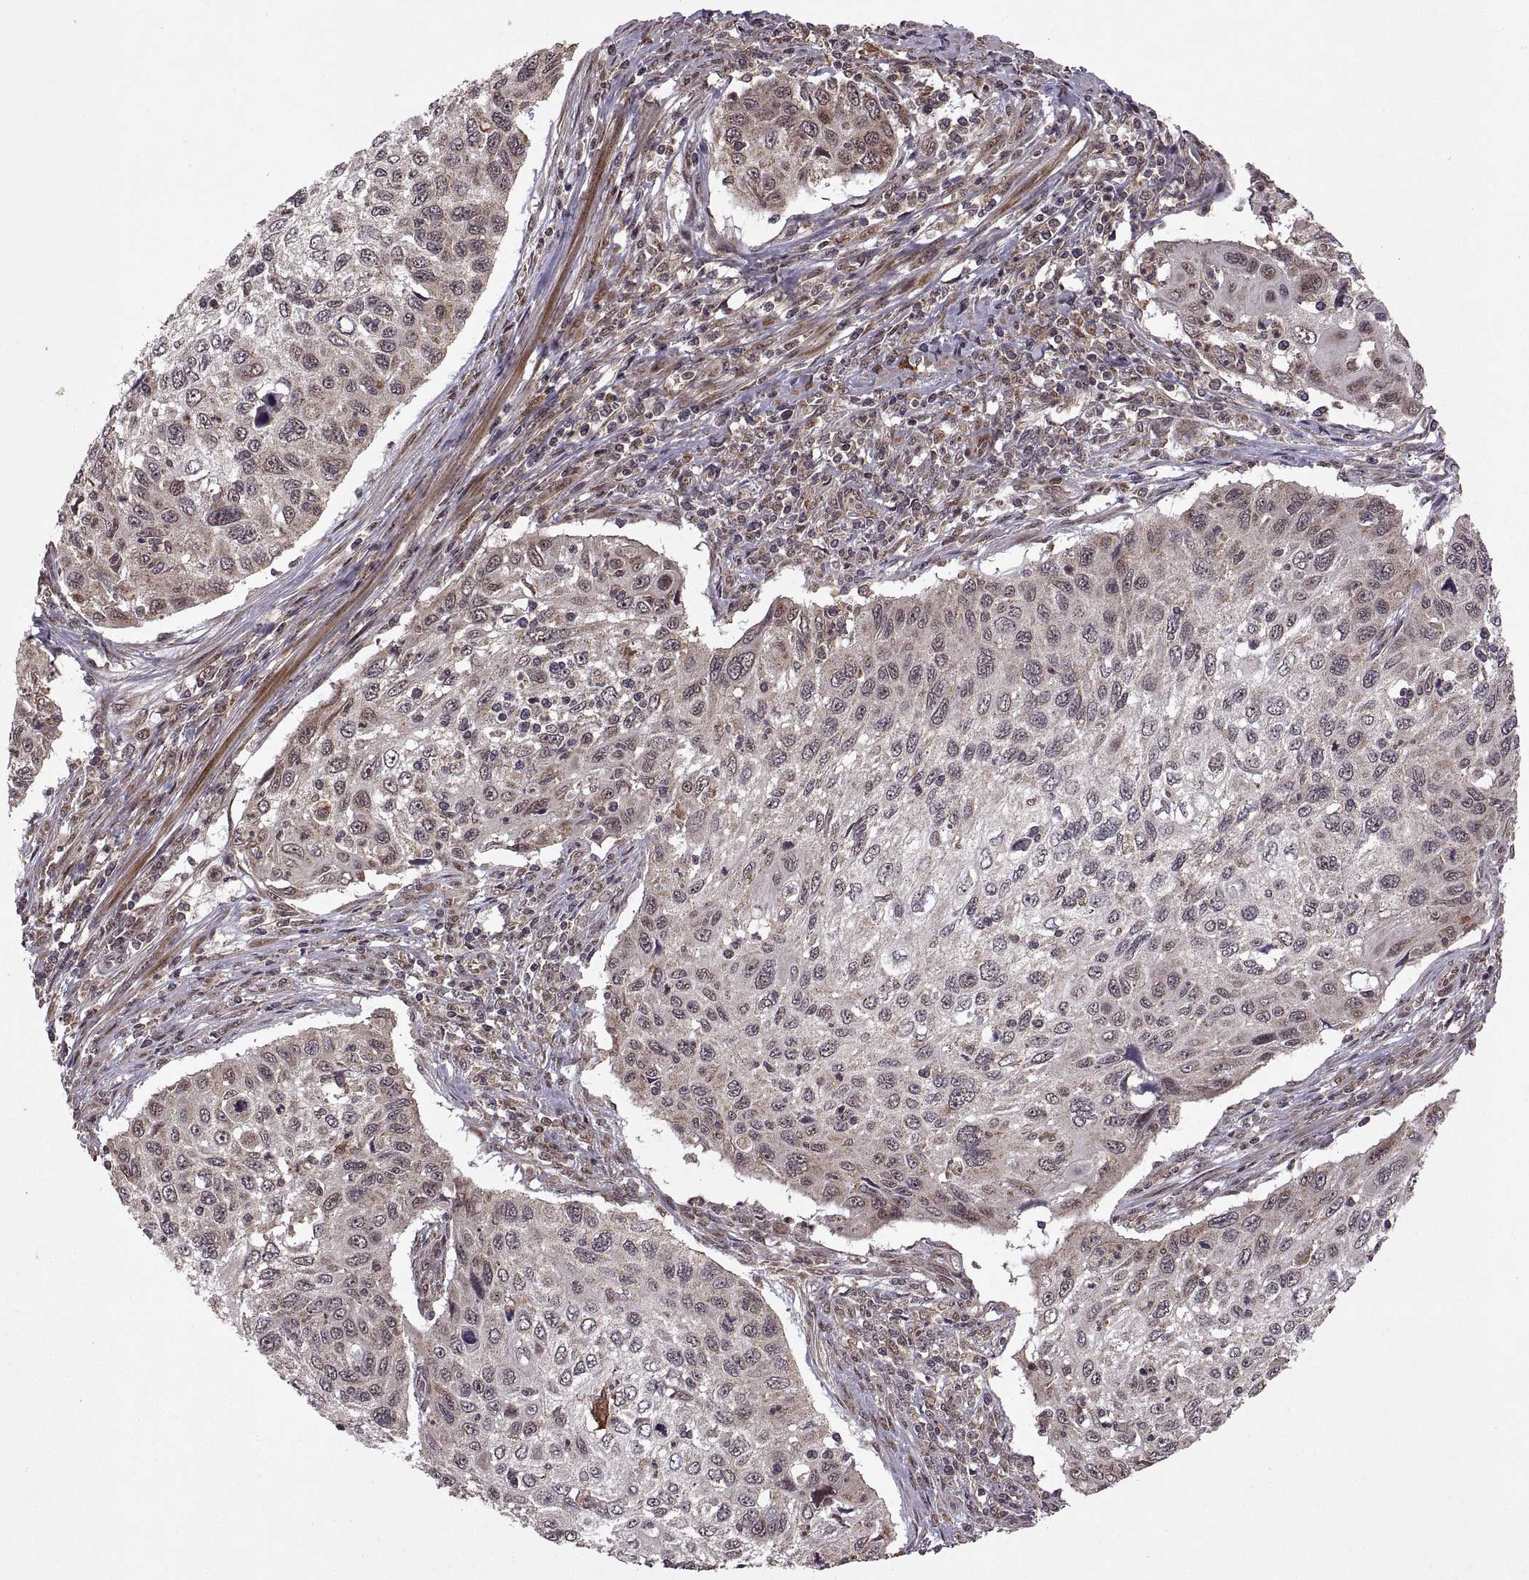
{"staining": {"intensity": "negative", "quantity": "none", "location": "none"}, "tissue": "cervical cancer", "cell_type": "Tumor cells", "image_type": "cancer", "snomed": [{"axis": "morphology", "description": "Squamous cell carcinoma, NOS"}, {"axis": "topography", "description": "Cervix"}], "caption": "High magnification brightfield microscopy of cervical cancer stained with DAB (3,3'-diaminobenzidine) (brown) and counterstained with hematoxylin (blue): tumor cells show no significant expression. Nuclei are stained in blue.", "gene": "PTOV1", "patient": {"sex": "female", "age": 70}}